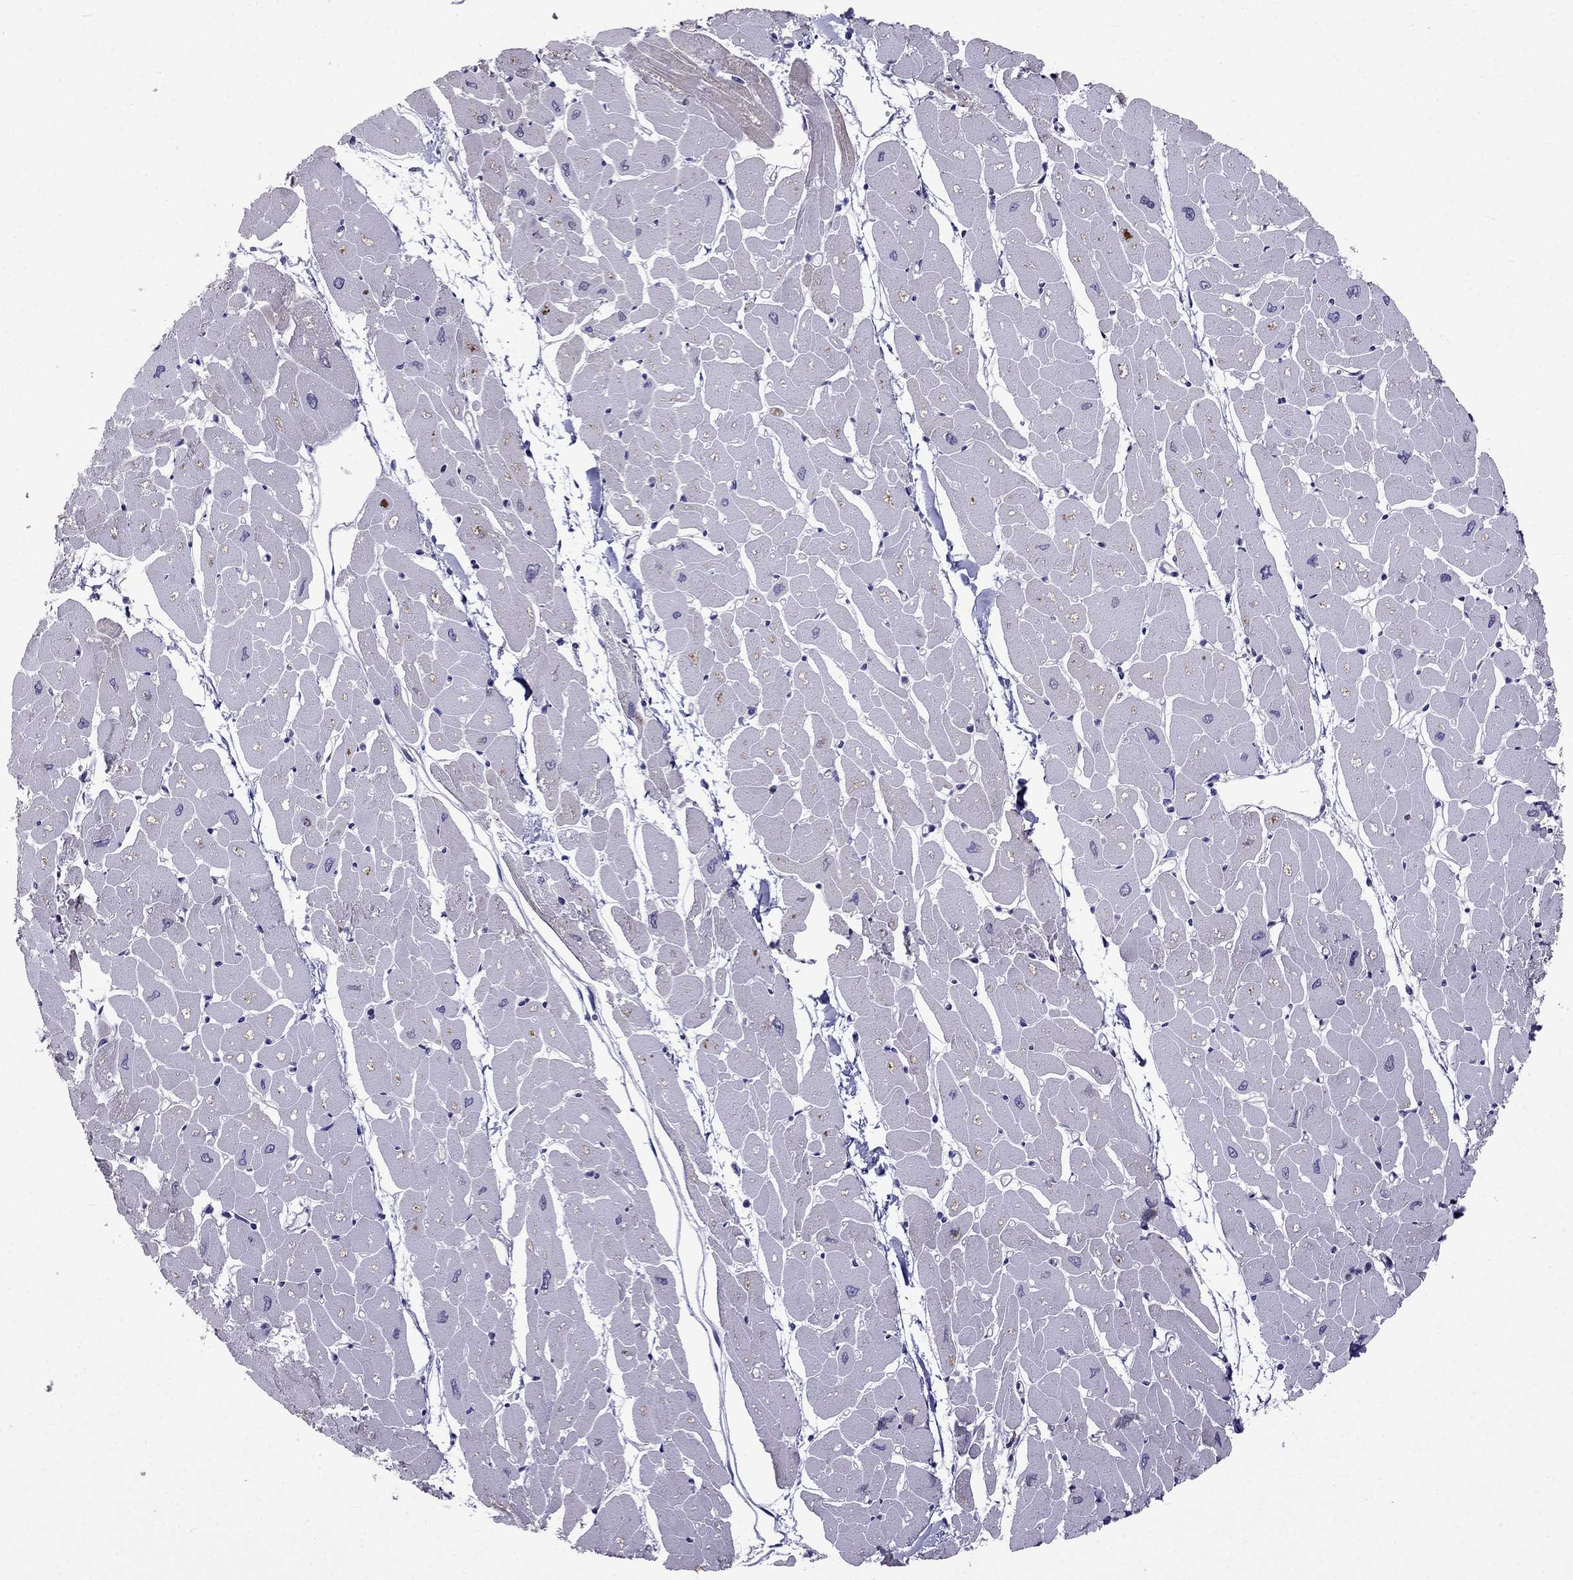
{"staining": {"intensity": "negative", "quantity": "none", "location": "none"}, "tissue": "heart muscle", "cell_type": "Cardiomyocytes", "image_type": "normal", "snomed": [{"axis": "morphology", "description": "Normal tissue, NOS"}, {"axis": "topography", "description": "Heart"}], "caption": "Immunohistochemical staining of normal human heart muscle exhibits no significant expression in cardiomyocytes. Brightfield microscopy of immunohistochemistry stained with DAB (3,3'-diaminobenzidine) (brown) and hematoxylin (blue), captured at high magnification.", "gene": "AQP9", "patient": {"sex": "male", "age": 57}}